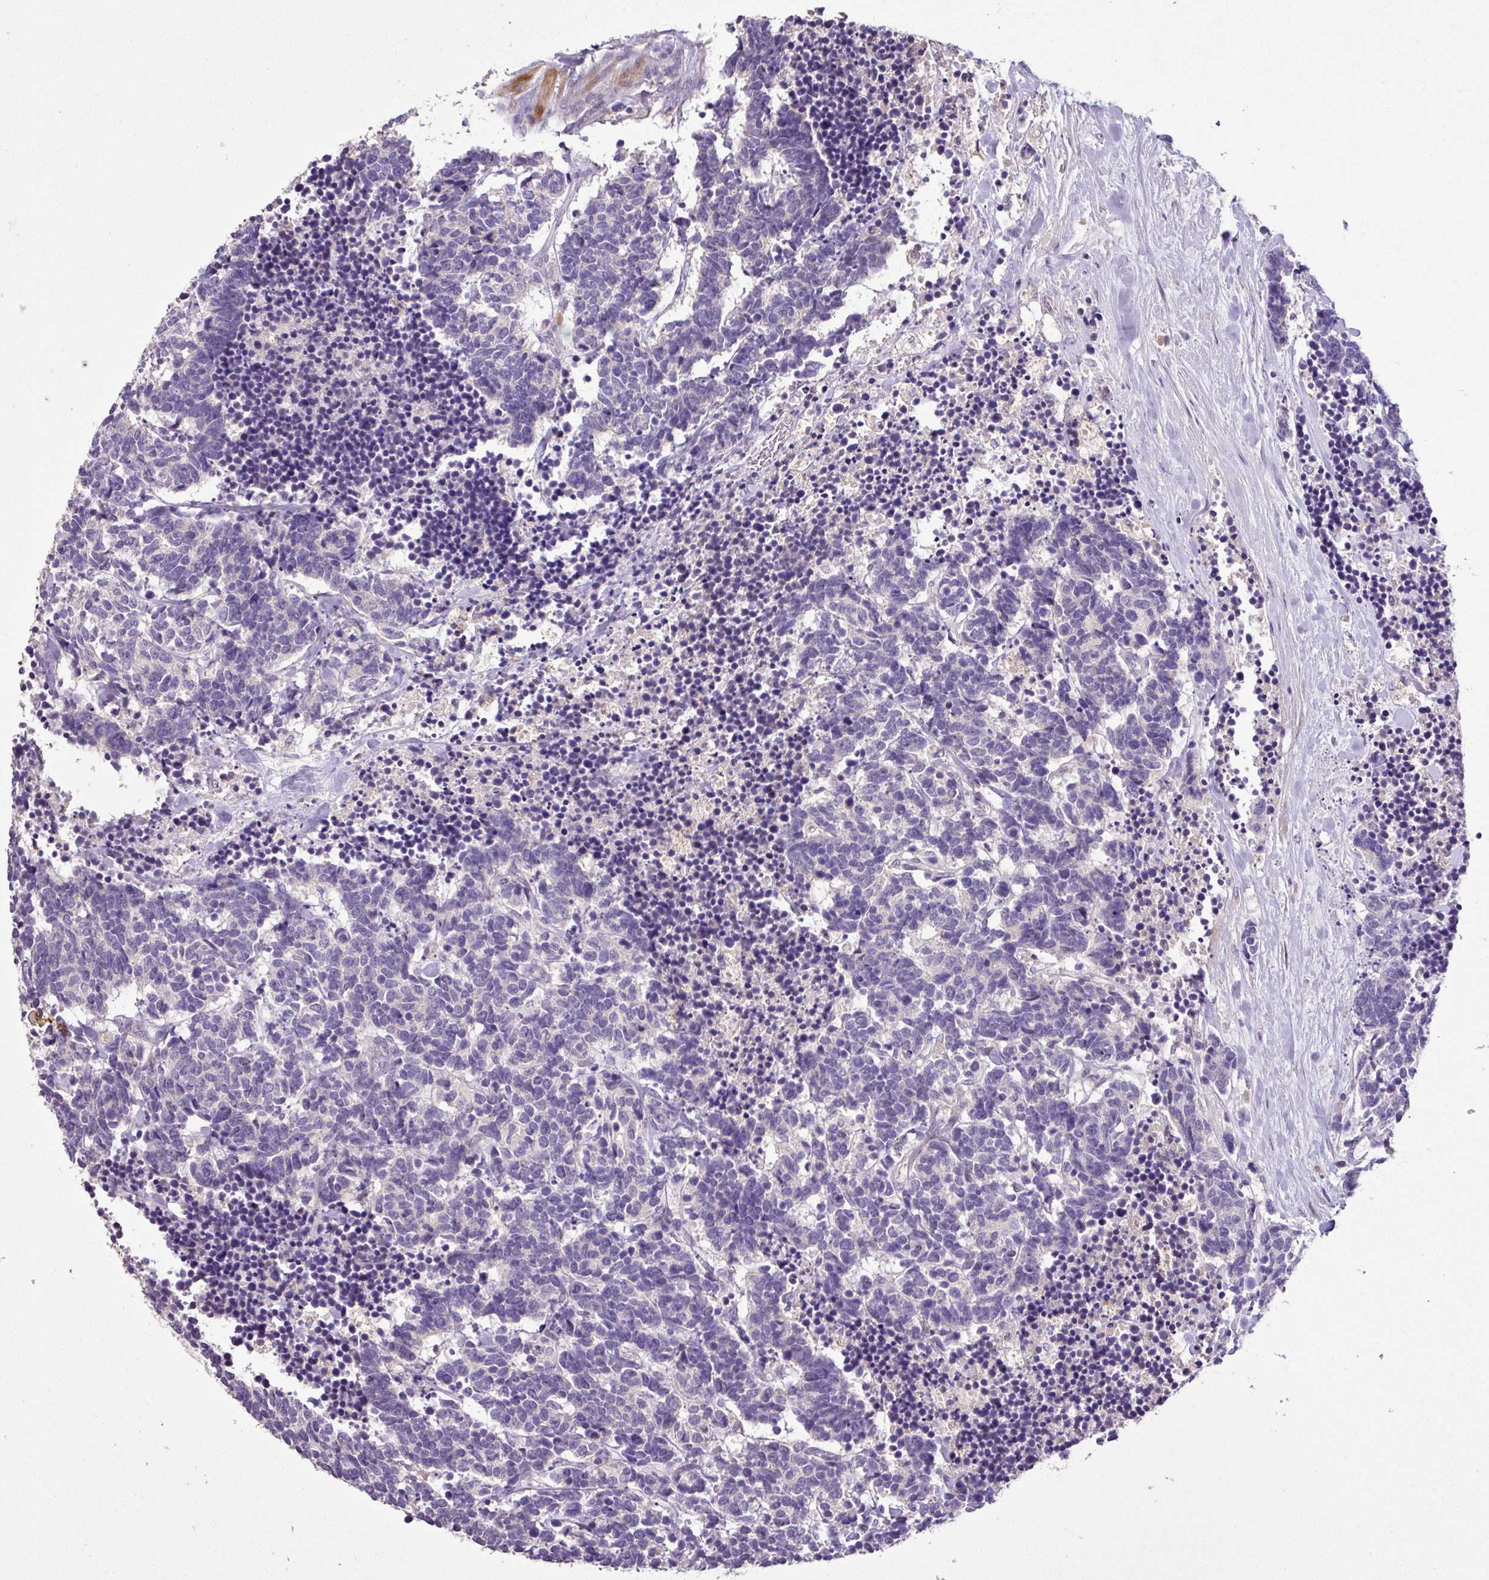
{"staining": {"intensity": "negative", "quantity": "none", "location": "none"}, "tissue": "carcinoid", "cell_type": "Tumor cells", "image_type": "cancer", "snomed": [{"axis": "morphology", "description": "Carcinoma, NOS"}, {"axis": "morphology", "description": "Carcinoid, malignant, NOS"}, {"axis": "topography", "description": "Urinary bladder"}], "caption": "Immunohistochemistry (IHC) micrograph of human carcinoid stained for a protein (brown), which reveals no positivity in tumor cells.", "gene": "ZNF266", "patient": {"sex": "male", "age": 57}}